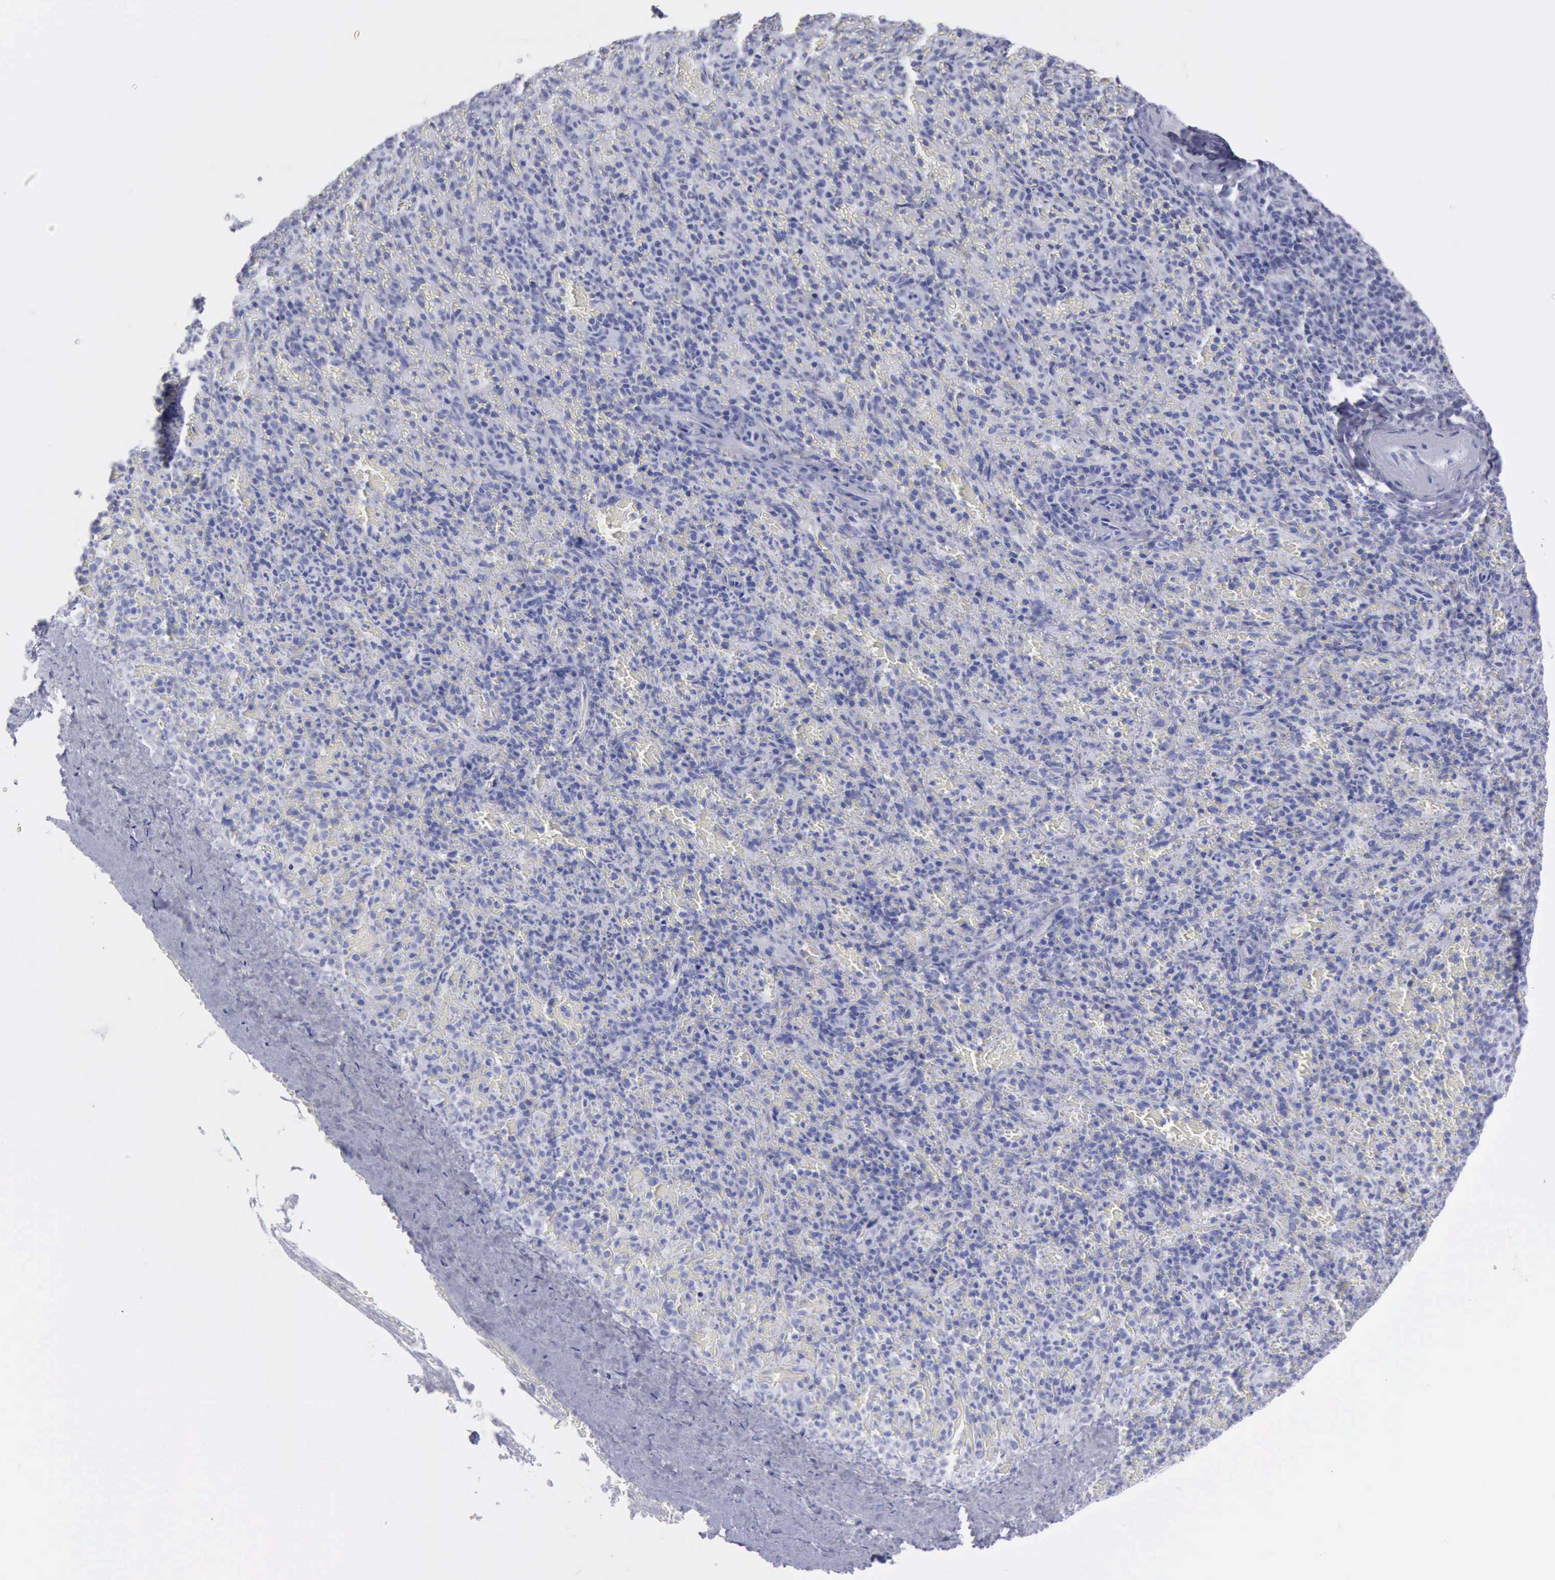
{"staining": {"intensity": "negative", "quantity": "none", "location": "none"}, "tissue": "spleen", "cell_type": "Cells in red pulp", "image_type": "normal", "snomed": [{"axis": "morphology", "description": "Normal tissue, NOS"}, {"axis": "topography", "description": "Spleen"}], "caption": "A high-resolution image shows IHC staining of normal spleen, which demonstrates no significant staining in cells in red pulp.", "gene": "KRT13", "patient": {"sex": "female", "age": 50}}